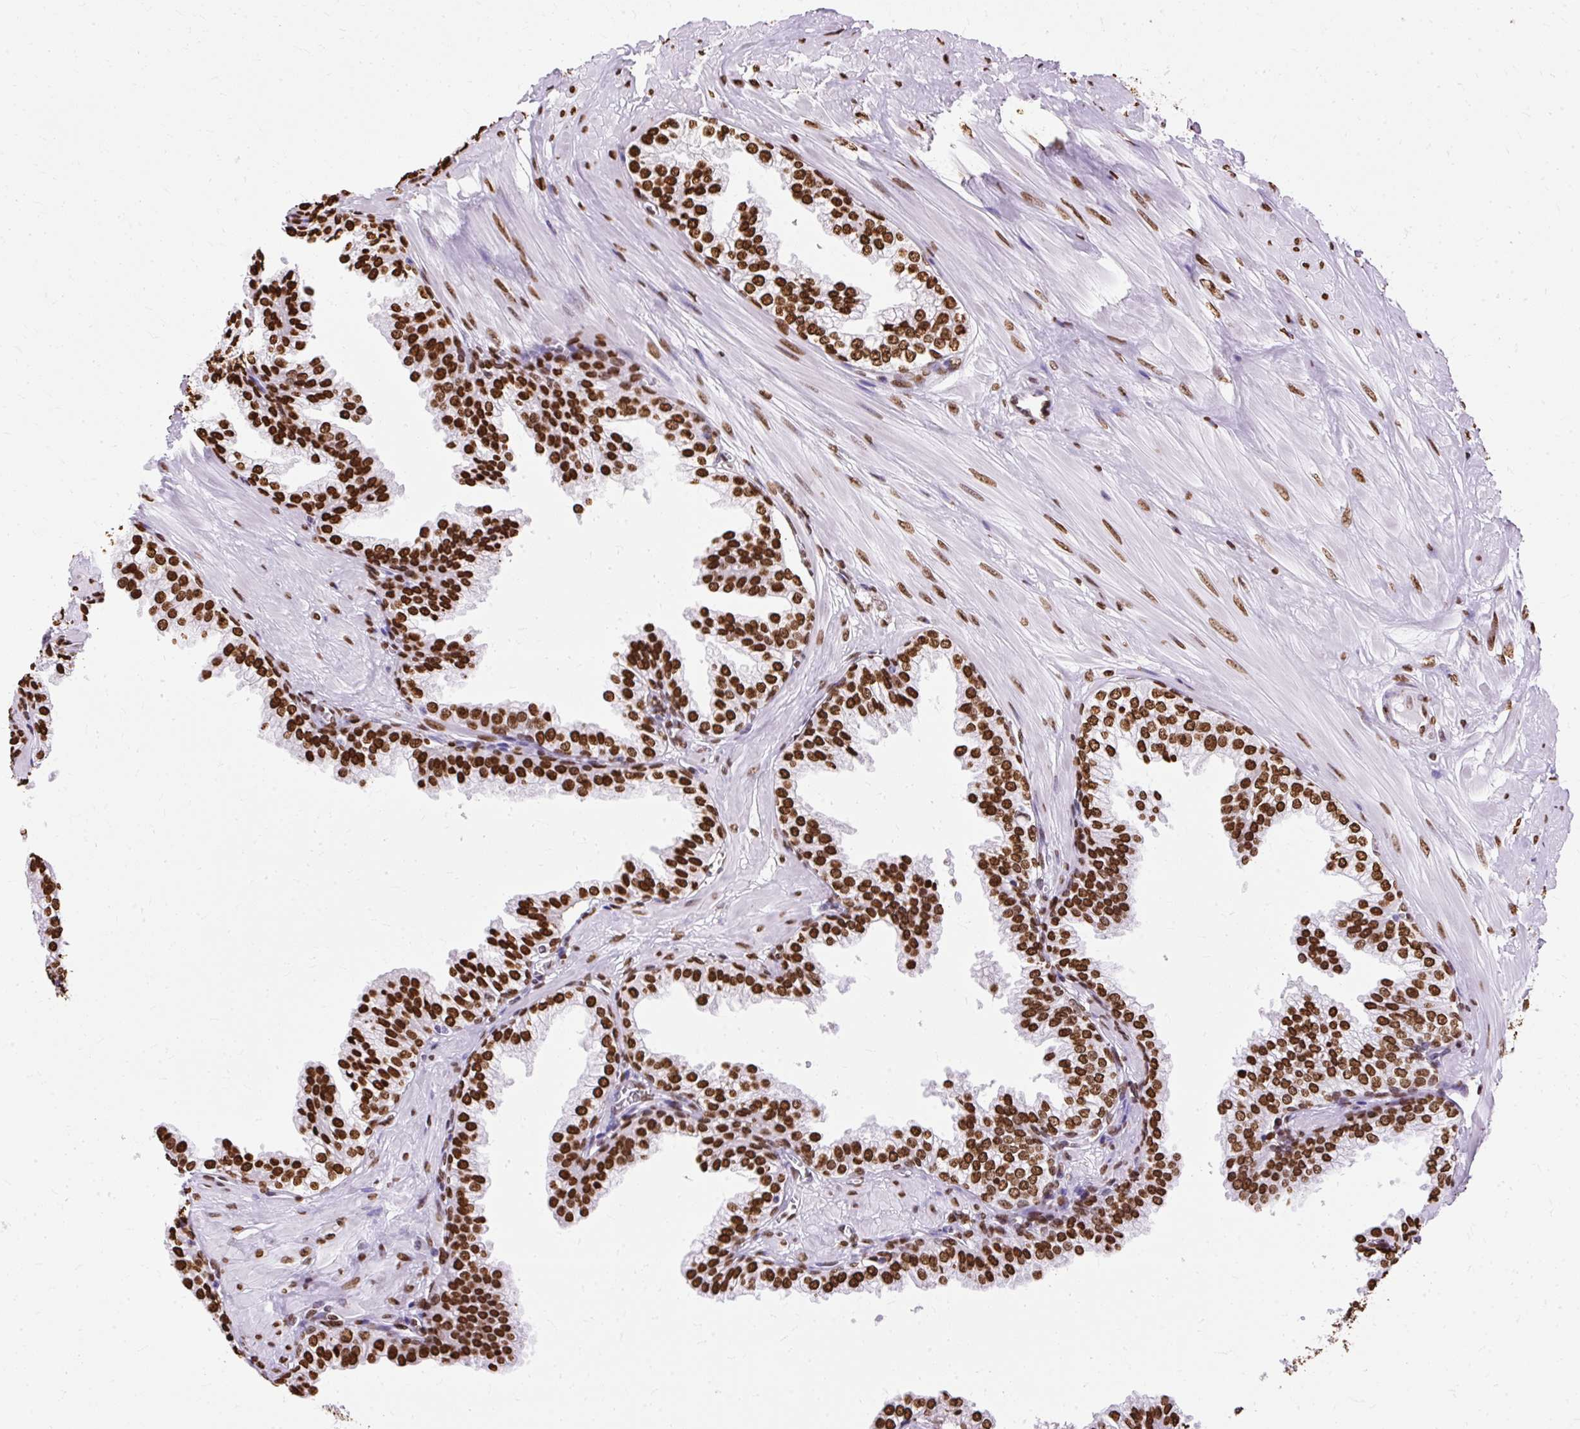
{"staining": {"intensity": "strong", "quantity": ">75%", "location": "nuclear"}, "tissue": "prostate", "cell_type": "Glandular cells", "image_type": "normal", "snomed": [{"axis": "morphology", "description": "Normal tissue, NOS"}, {"axis": "topography", "description": "Prostate"}, {"axis": "topography", "description": "Peripheral nerve tissue"}], "caption": "Immunohistochemical staining of unremarkable human prostate demonstrates >75% levels of strong nuclear protein expression in approximately >75% of glandular cells. (DAB = brown stain, brightfield microscopy at high magnification).", "gene": "TMEM184C", "patient": {"sex": "male", "age": 55}}